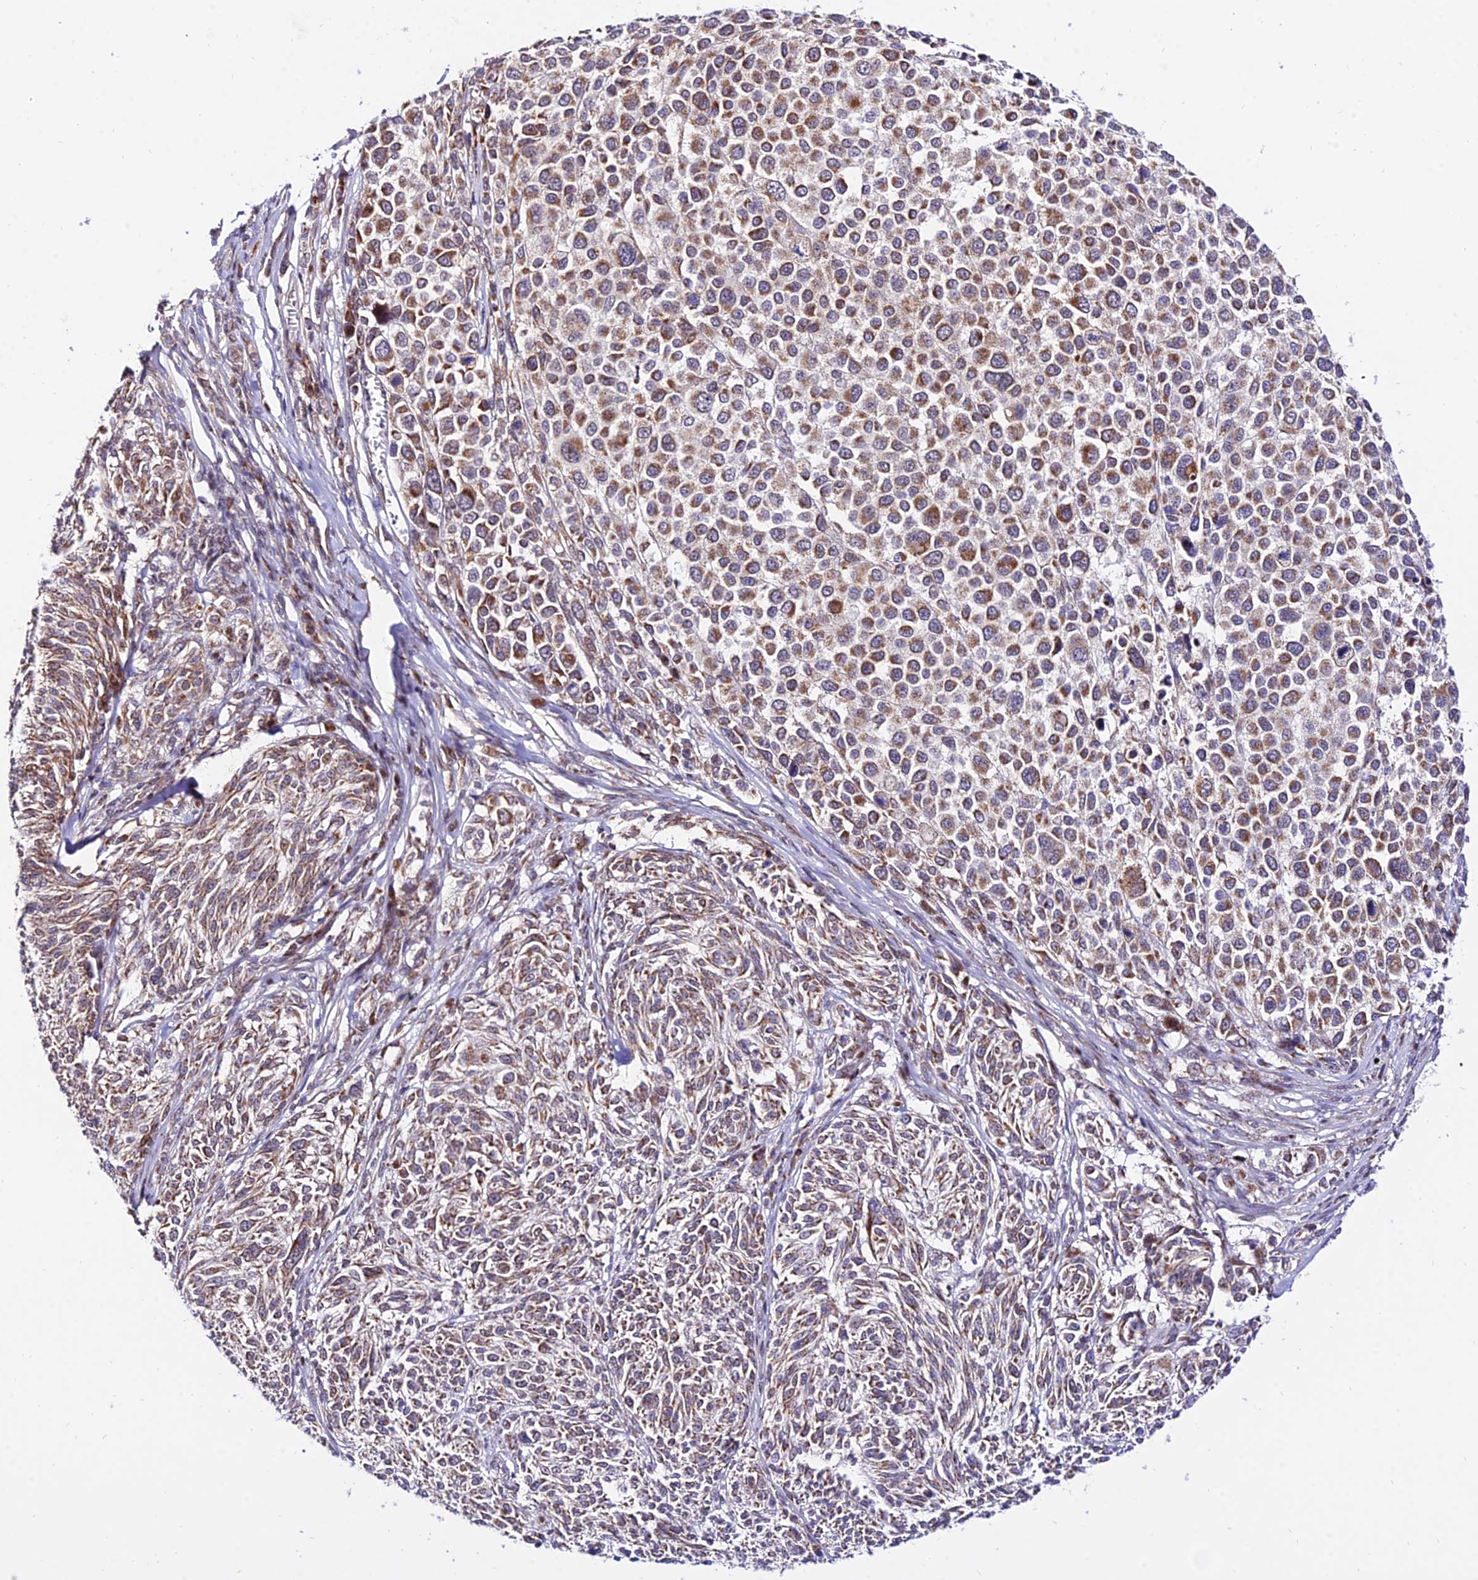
{"staining": {"intensity": "moderate", "quantity": ">75%", "location": "cytoplasmic/membranous"}, "tissue": "melanoma", "cell_type": "Tumor cells", "image_type": "cancer", "snomed": [{"axis": "morphology", "description": "Malignant melanoma, NOS"}, {"axis": "topography", "description": "Skin of trunk"}], "caption": "Tumor cells exhibit moderate cytoplasmic/membranous staining in about >75% of cells in malignant melanoma.", "gene": "ATP5PB", "patient": {"sex": "male", "age": 71}}